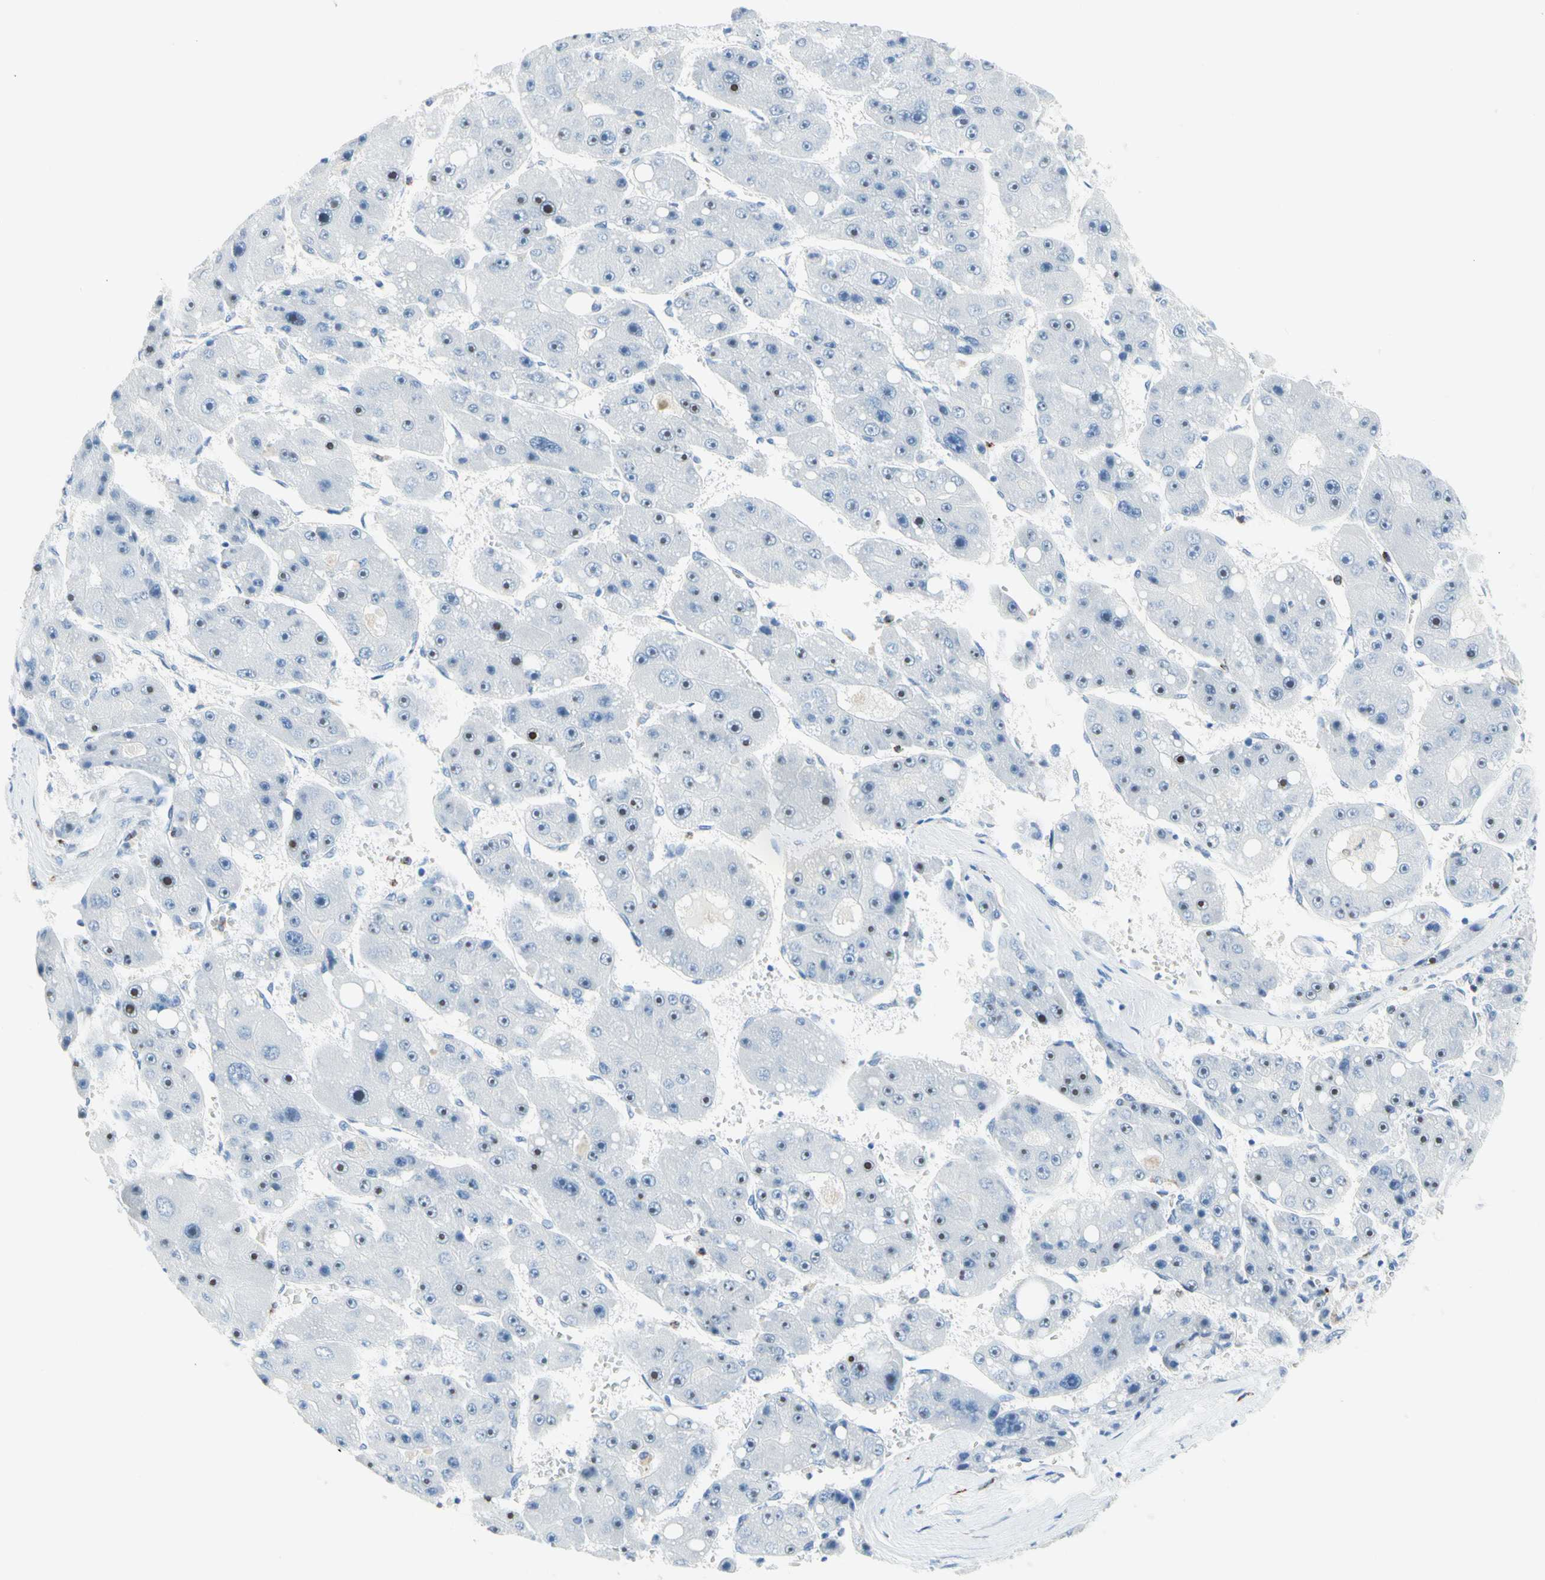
{"staining": {"intensity": "moderate", "quantity": "<25%", "location": "nuclear"}, "tissue": "liver cancer", "cell_type": "Tumor cells", "image_type": "cancer", "snomed": [{"axis": "morphology", "description": "Carcinoma, Hepatocellular, NOS"}, {"axis": "topography", "description": "Liver"}], "caption": "Moderate nuclear protein staining is identified in about <25% of tumor cells in hepatocellular carcinoma (liver).", "gene": "CYSLTR1", "patient": {"sex": "female", "age": 61}}